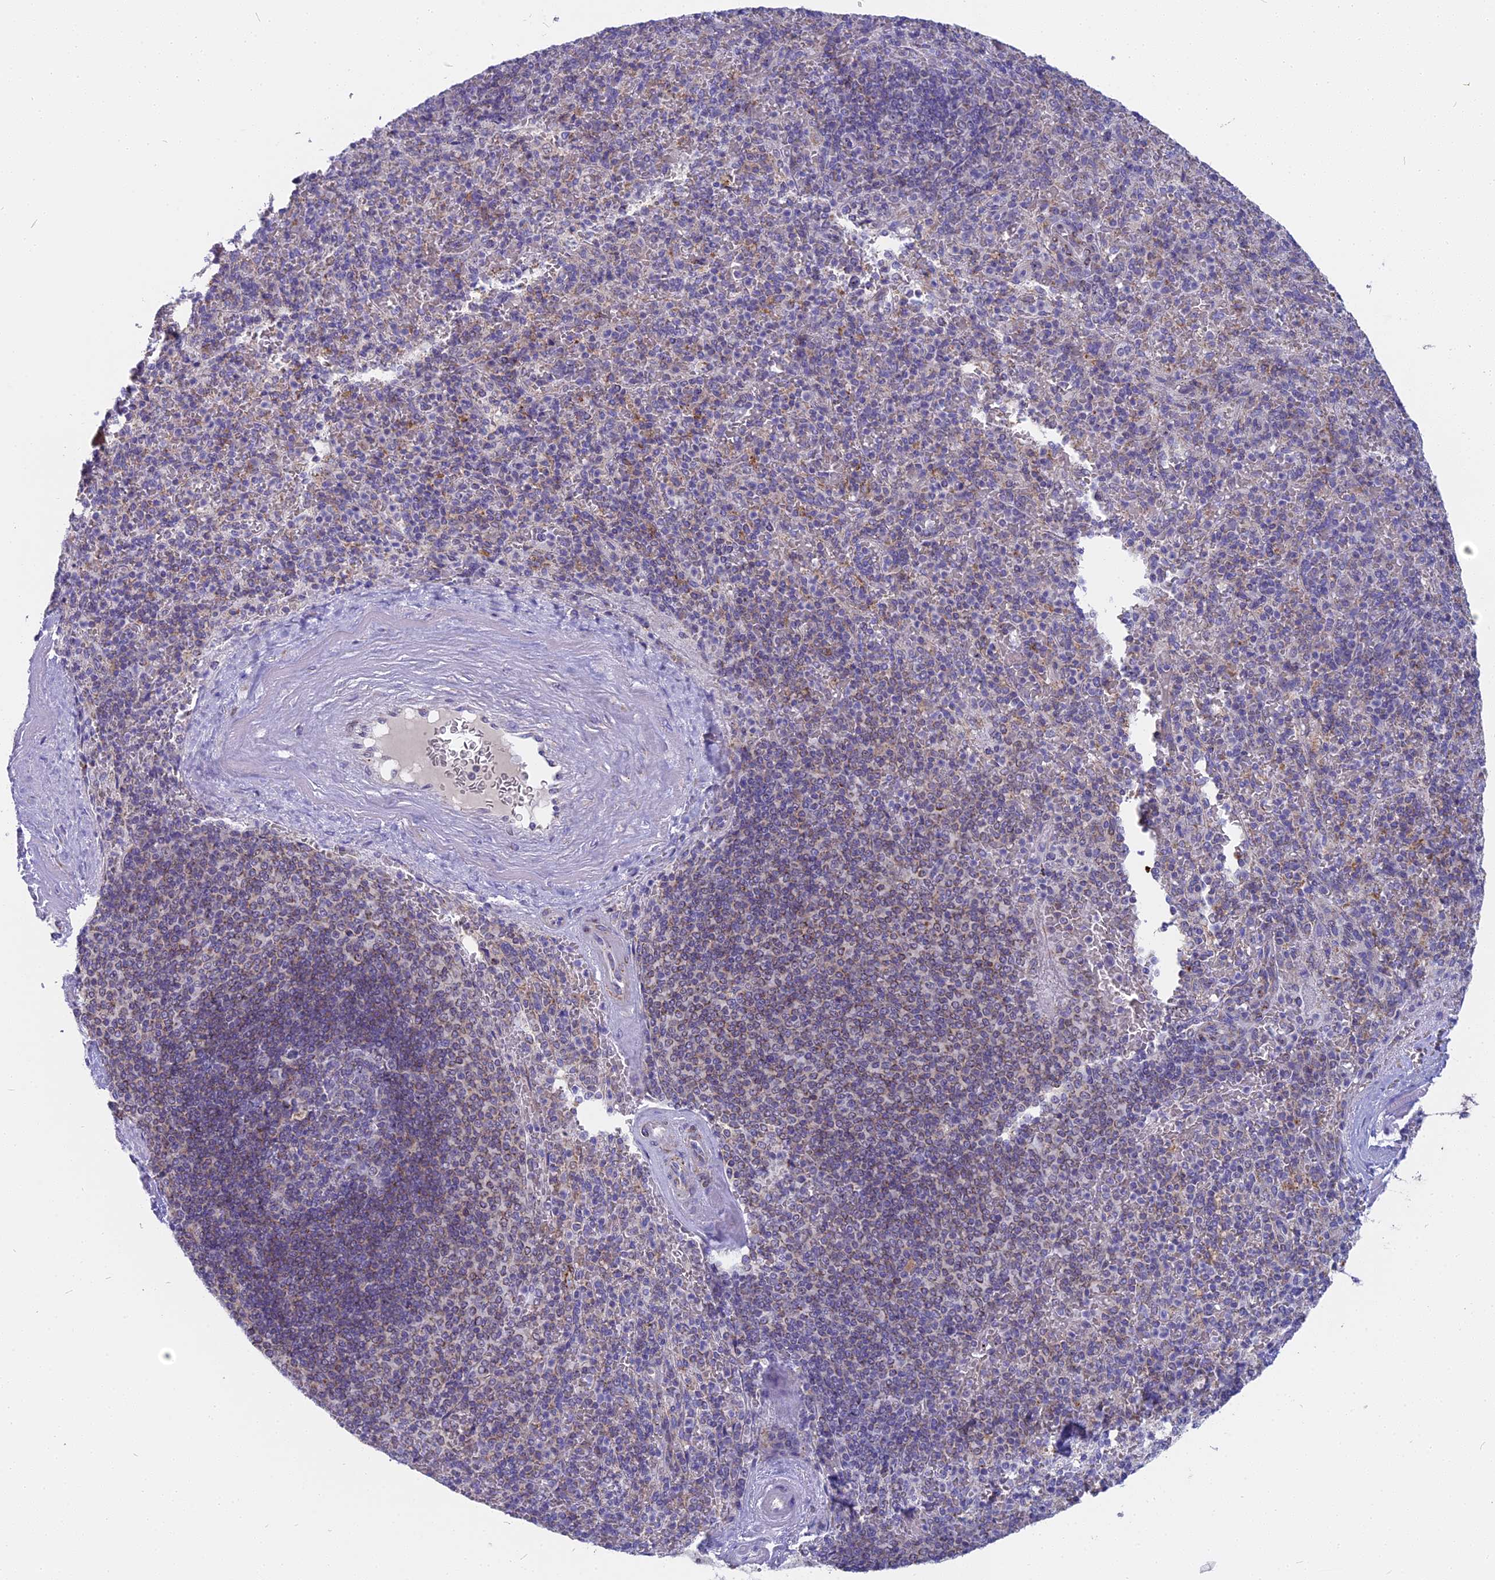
{"staining": {"intensity": "weak", "quantity": "<25%", "location": "cytoplasmic/membranous"}, "tissue": "spleen", "cell_type": "Cells in red pulp", "image_type": "normal", "snomed": [{"axis": "morphology", "description": "Normal tissue, NOS"}, {"axis": "topography", "description": "Spleen"}], "caption": "Cells in red pulp show no significant expression in benign spleen. (DAB IHC with hematoxylin counter stain).", "gene": "DTWD1", "patient": {"sex": "male", "age": 82}}